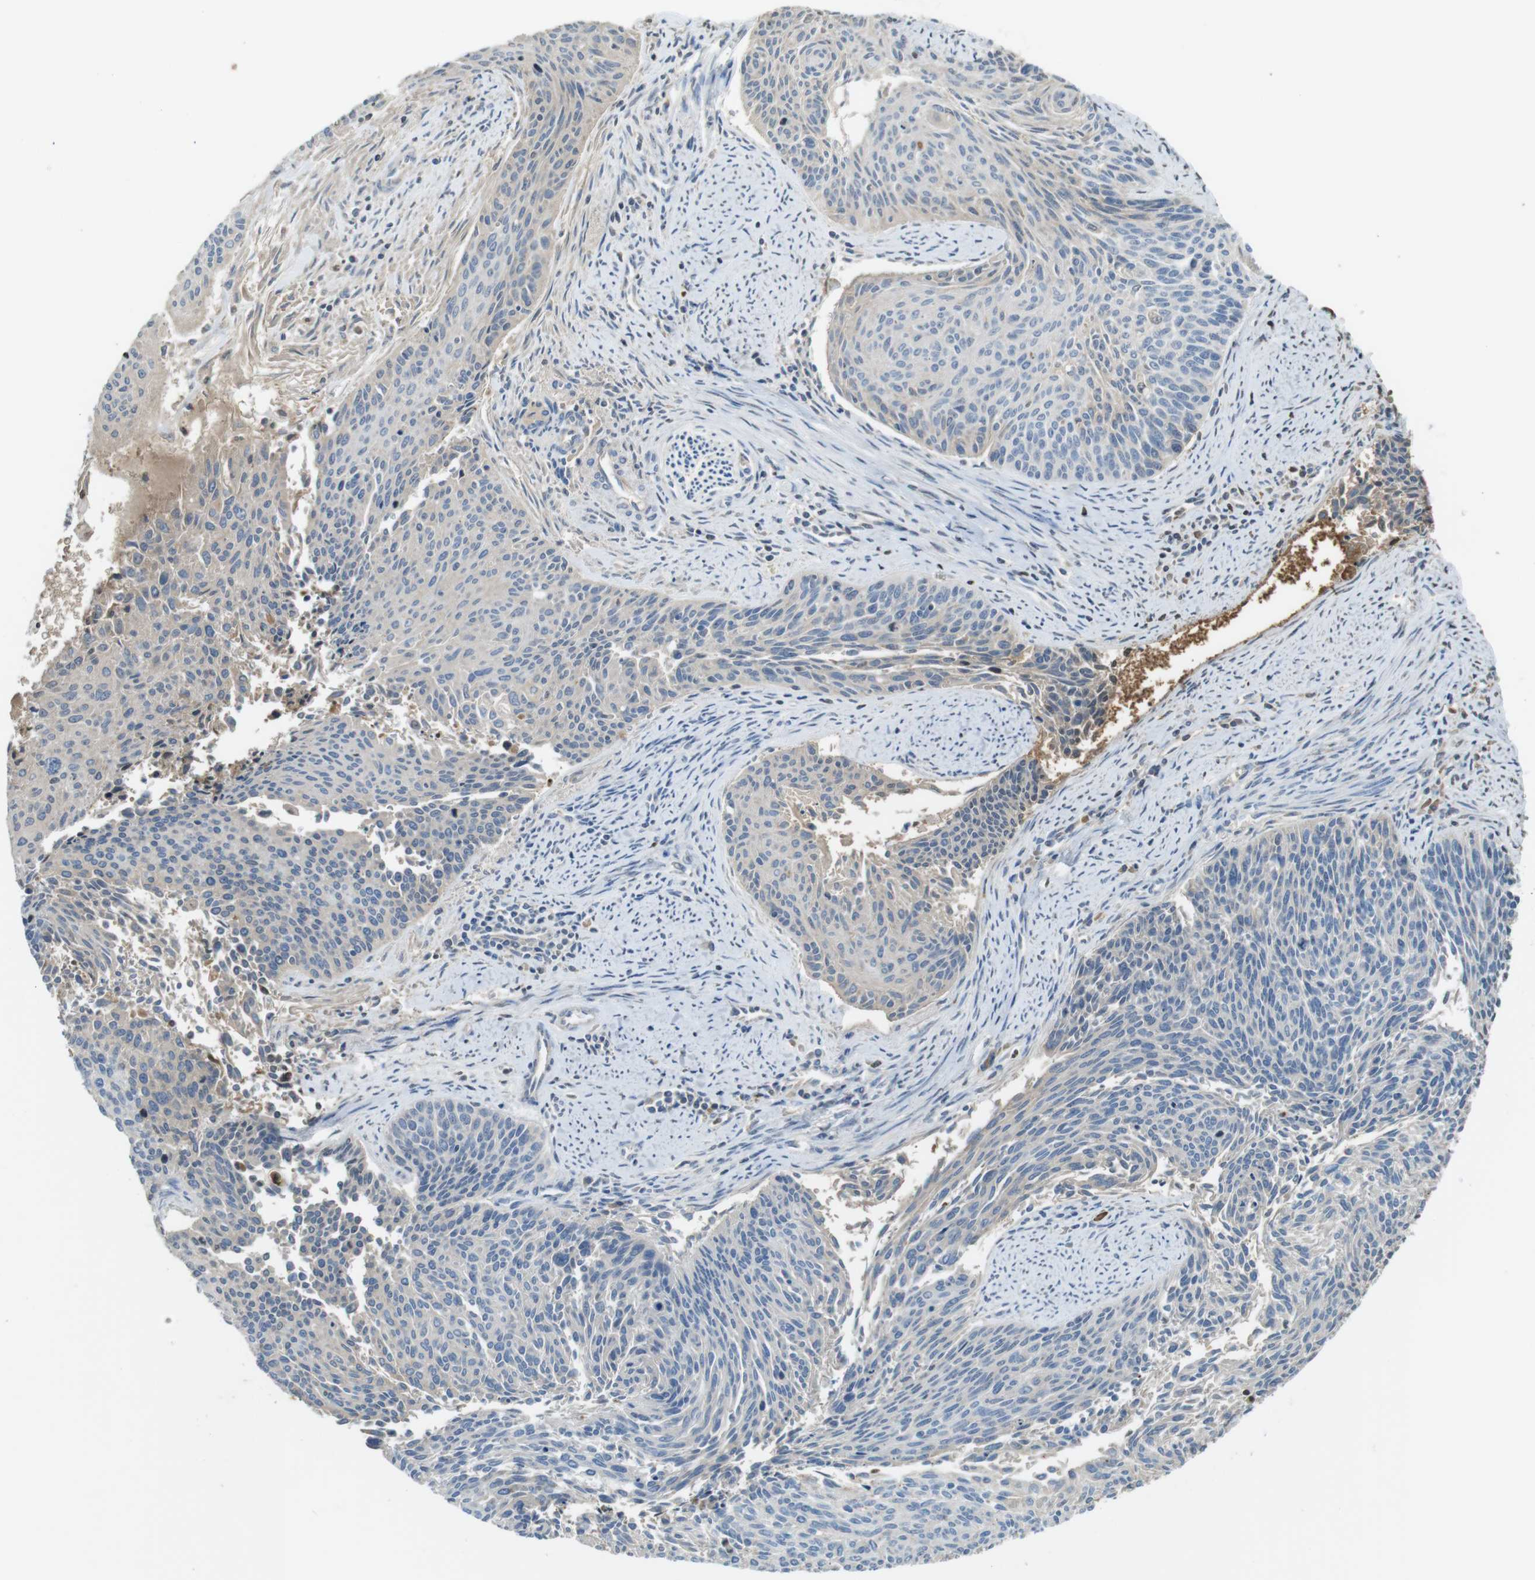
{"staining": {"intensity": "negative", "quantity": "none", "location": "none"}, "tissue": "cervical cancer", "cell_type": "Tumor cells", "image_type": "cancer", "snomed": [{"axis": "morphology", "description": "Squamous cell carcinoma, NOS"}, {"axis": "topography", "description": "Cervix"}], "caption": "High magnification brightfield microscopy of squamous cell carcinoma (cervical) stained with DAB (3,3'-diaminobenzidine) (brown) and counterstained with hematoxylin (blue): tumor cells show no significant positivity.", "gene": "LTBP4", "patient": {"sex": "female", "age": 55}}